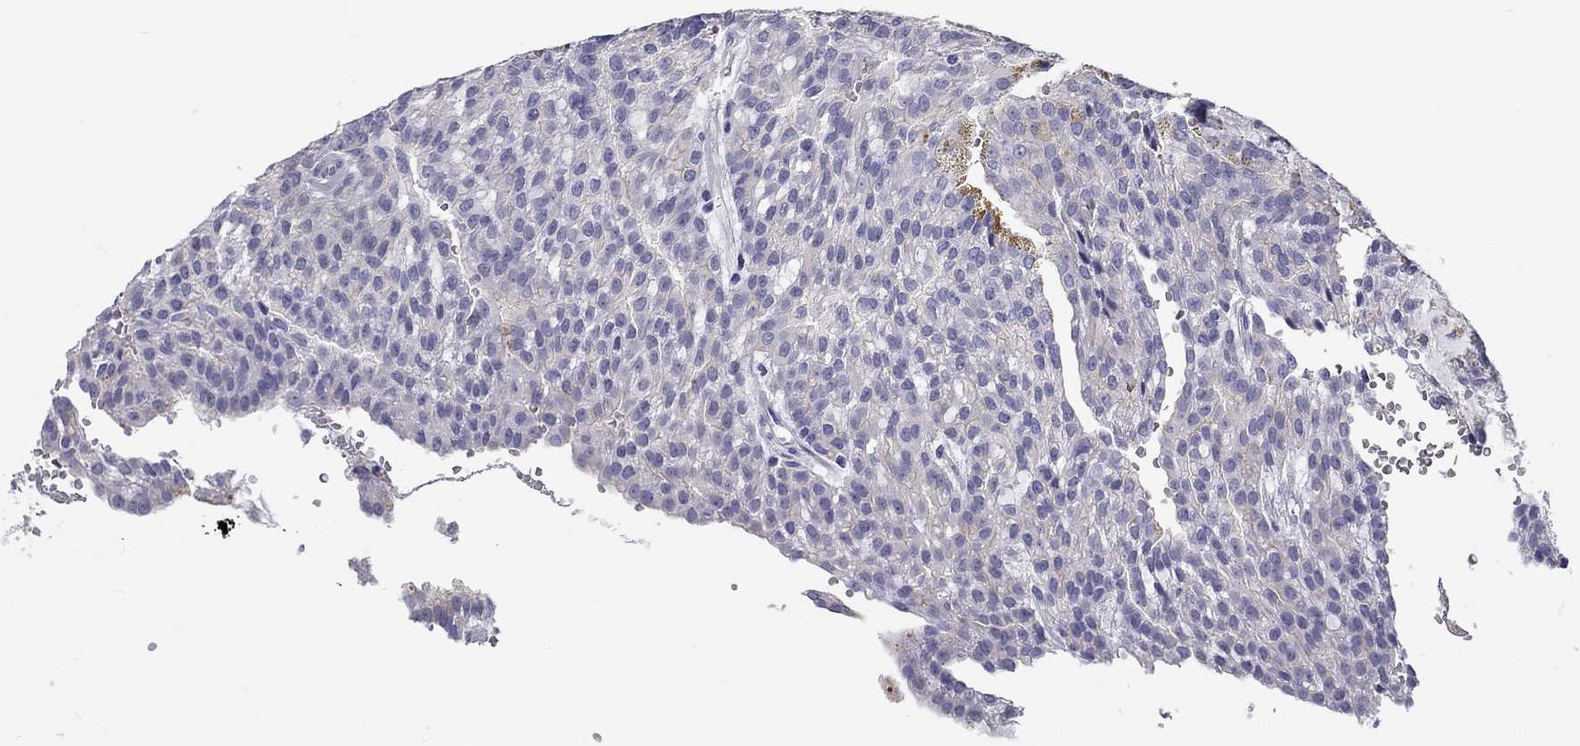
{"staining": {"intensity": "negative", "quantity": "none", "location": "none"}, "tissue": "renal cancer", "cell_type": "Tumor cells", "image_type": "cancer", "snomed": [{"axis": "morphology", "description": "Adenocarcinoma, NOS"}, {"axis": "topography", "description": "Kidney"}], "caption": "A high-resolution histopathology image shows immunohistochemistry staining of renal cancer (adenocarcinoma), which displays no significant expression in tumor cells. (Stains: DAB (3,3'-diaminobenzidine) immunohistochemistry with hematoxylin counter stain, Microscopy: brightfield microscopy at high magnification).", "gene": "DNALI1", "patient": {"sex": "male", "age": 63}}